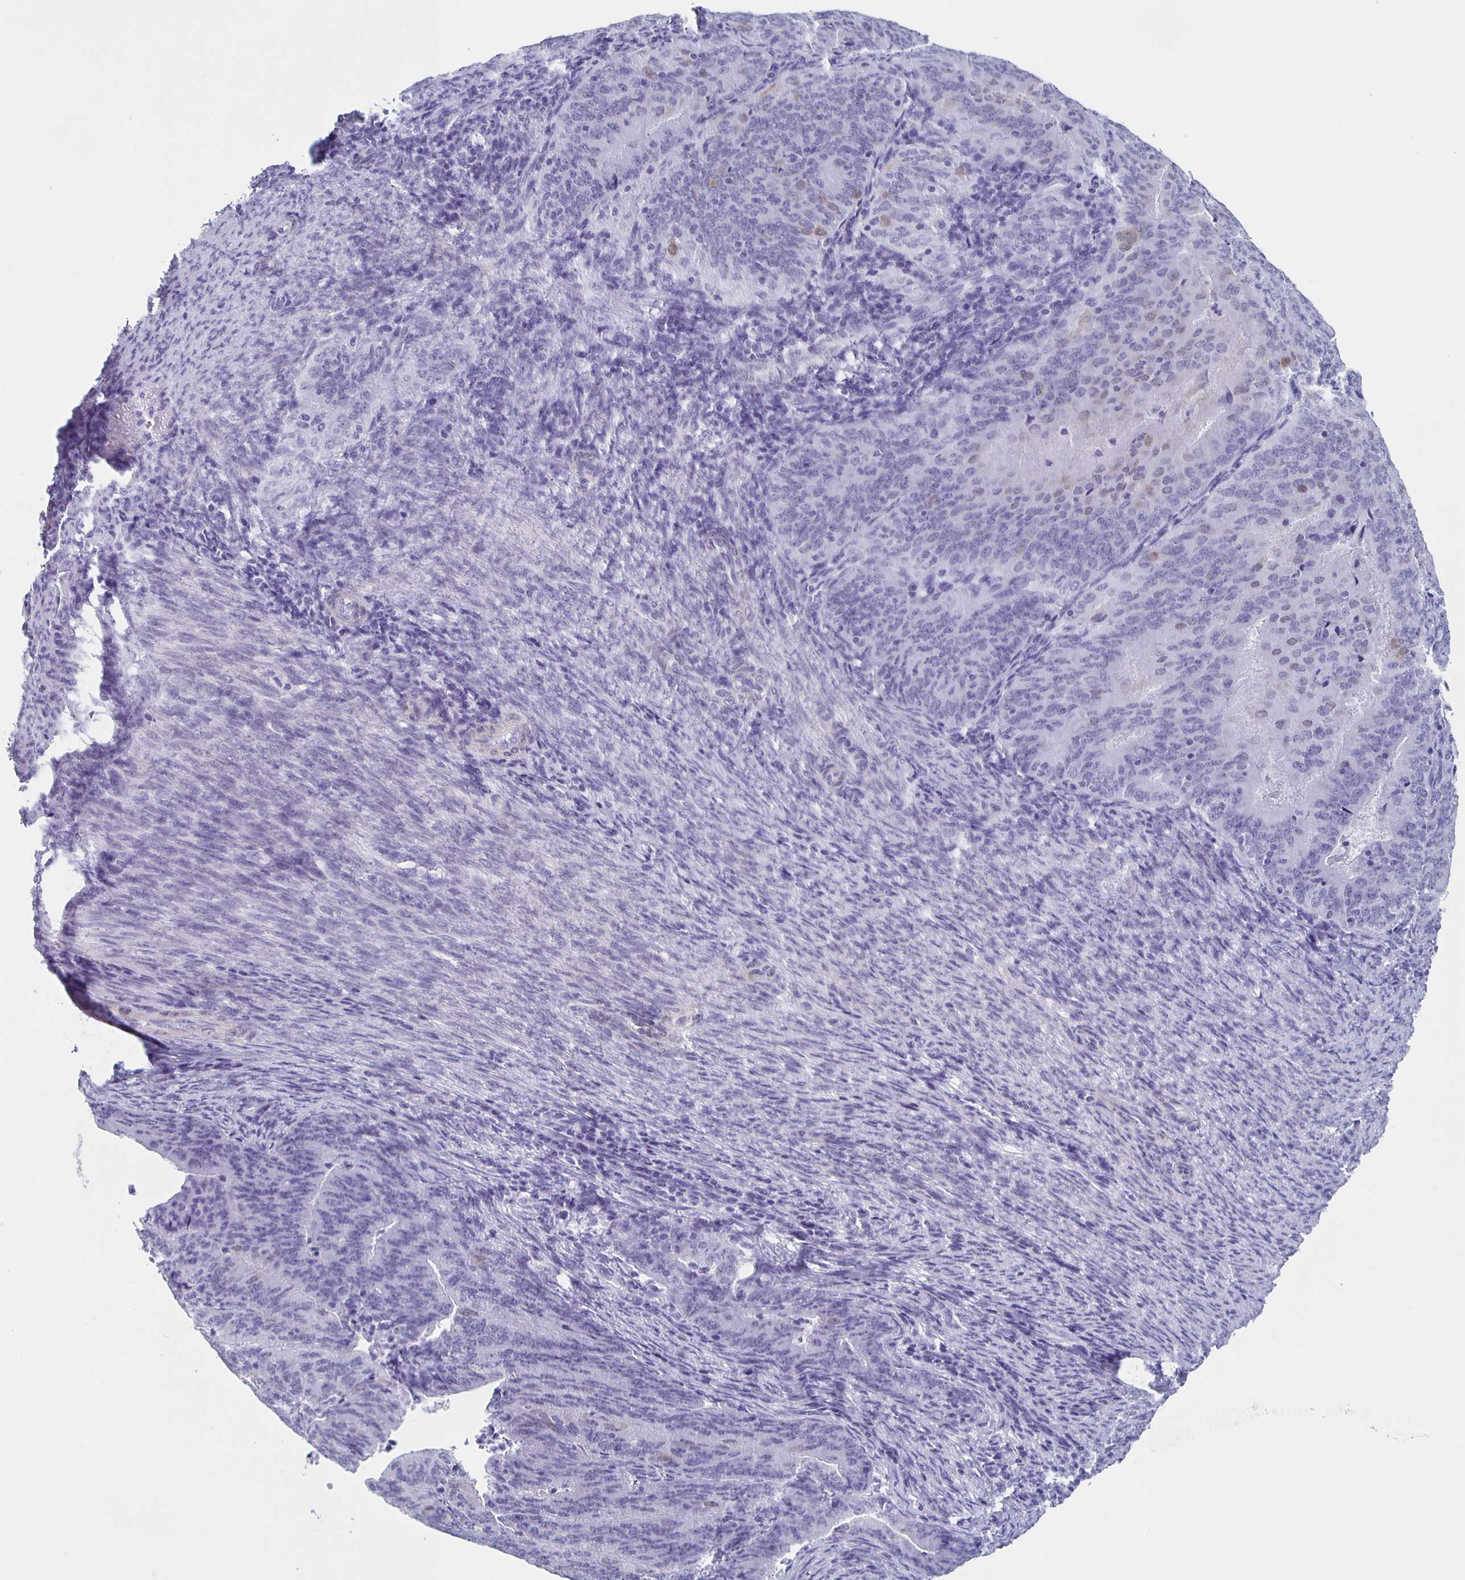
{"staining": {"intensity": "negative", "quantity": "none", "location": "none"}, "tissue": "endometrial cancer", "cell_type": "Tumor cells", "image_type": "cancer", "snomed": [{"axis": "morphology", "description": "Adenocarcinoma, NOS"}, {"axis": "topography", "description": "Endometrium"}], "caption": "Micrograph shows no protein staining in tumor cells of endometrial cancer tissue. (DAB (3,3'-diaminobenzidine) immunohistochemistry (IHC) visualized using brightfield microscopy, high magnification).", "gene": "TPPP", "patient": {"sex": "female", "age": 57}}